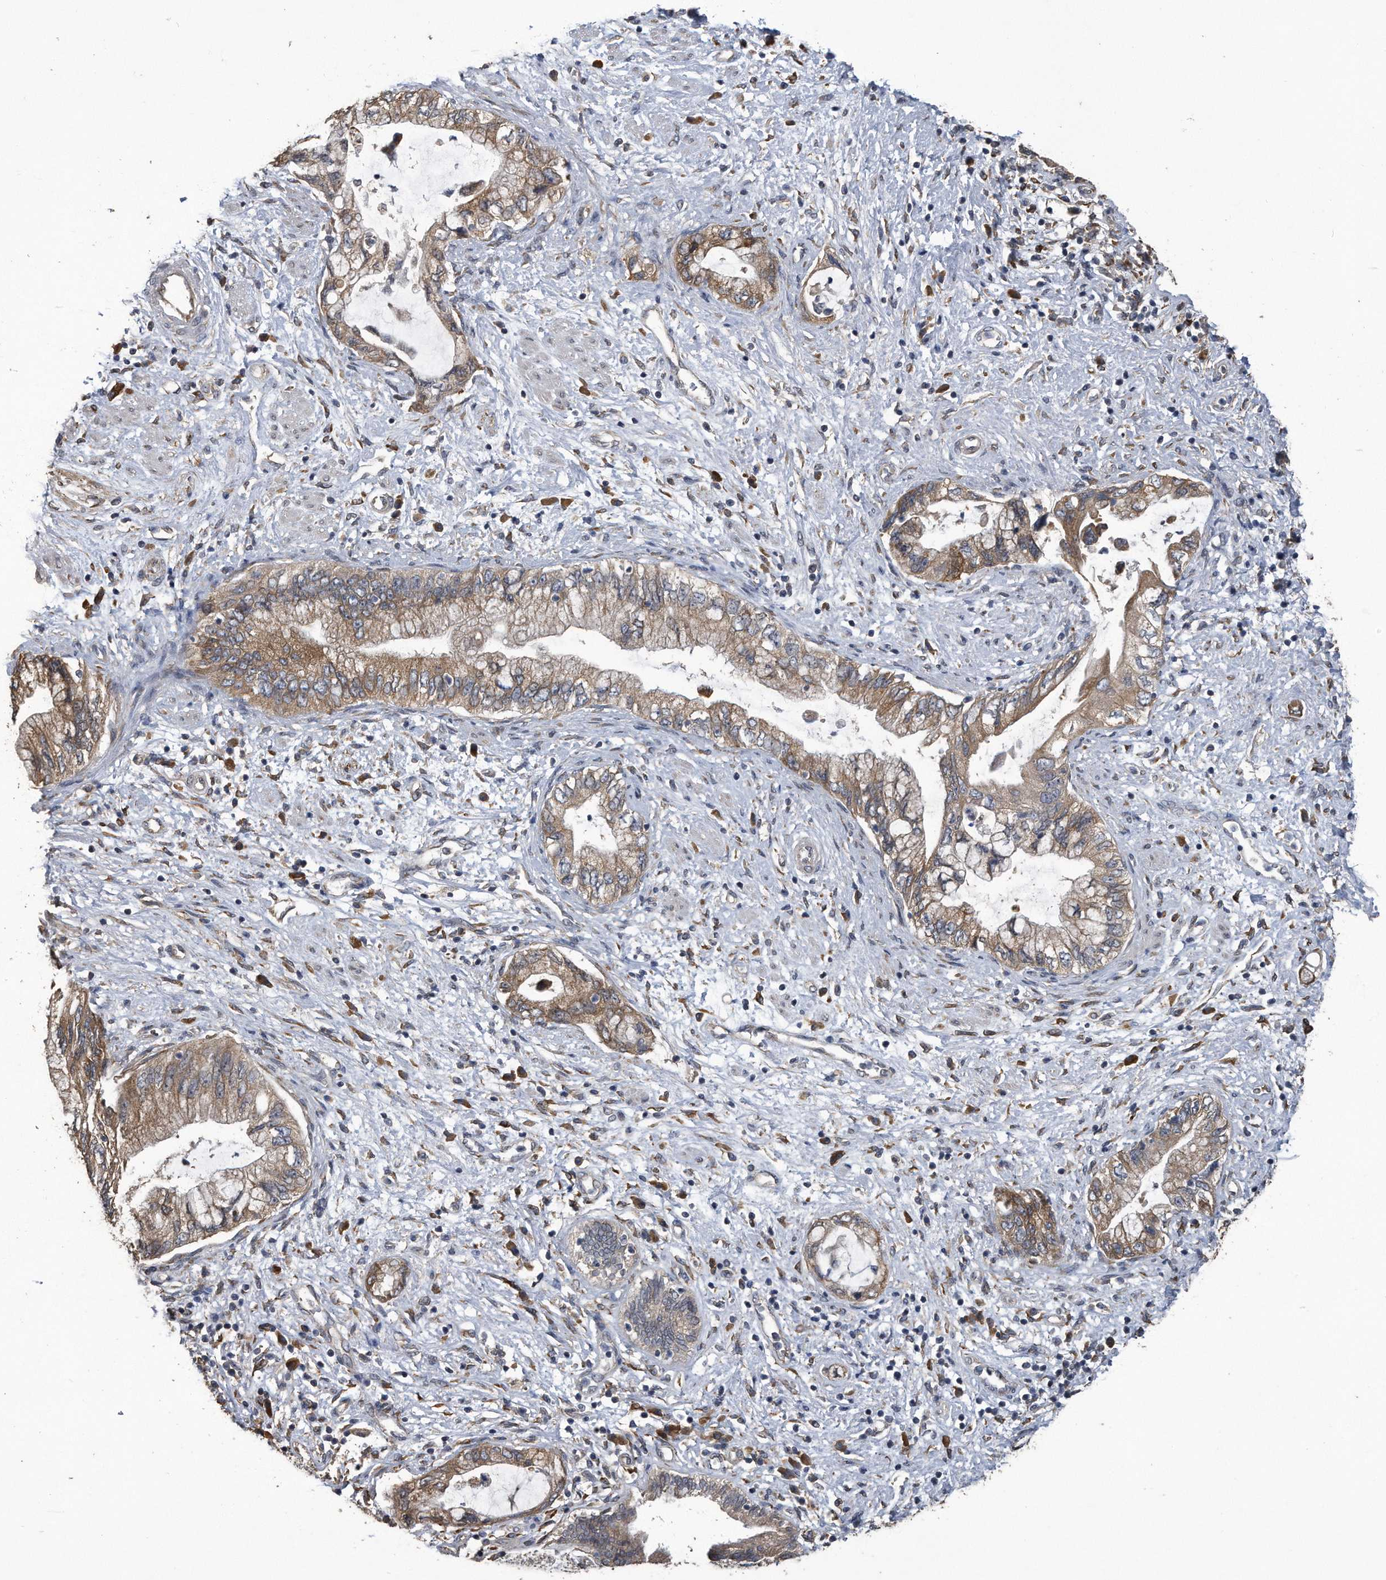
{"staining": {"intensity": "moderate", "quantity": ">75%", "location": "cytoplasmic/membranous"}, "tissue": "pancreatic cancer", "cell_type": "Tumor cells", "image_type": "cancer", "snomed": [{"axis": "morphology", "description": "Adenocarcinoma, NOS"}, {"axis": "topography", "description": "Pancreas"}], "caption": "DAB (3,3'-diaminobenzidine) immunohistochemical staining of human pancreatic cancer reveals moderate cytoplasmic/membranous protein positivity in about >75% of tumor cells.", "gene": "PCLO", "patient": {"sex": "female", "age": 73}}